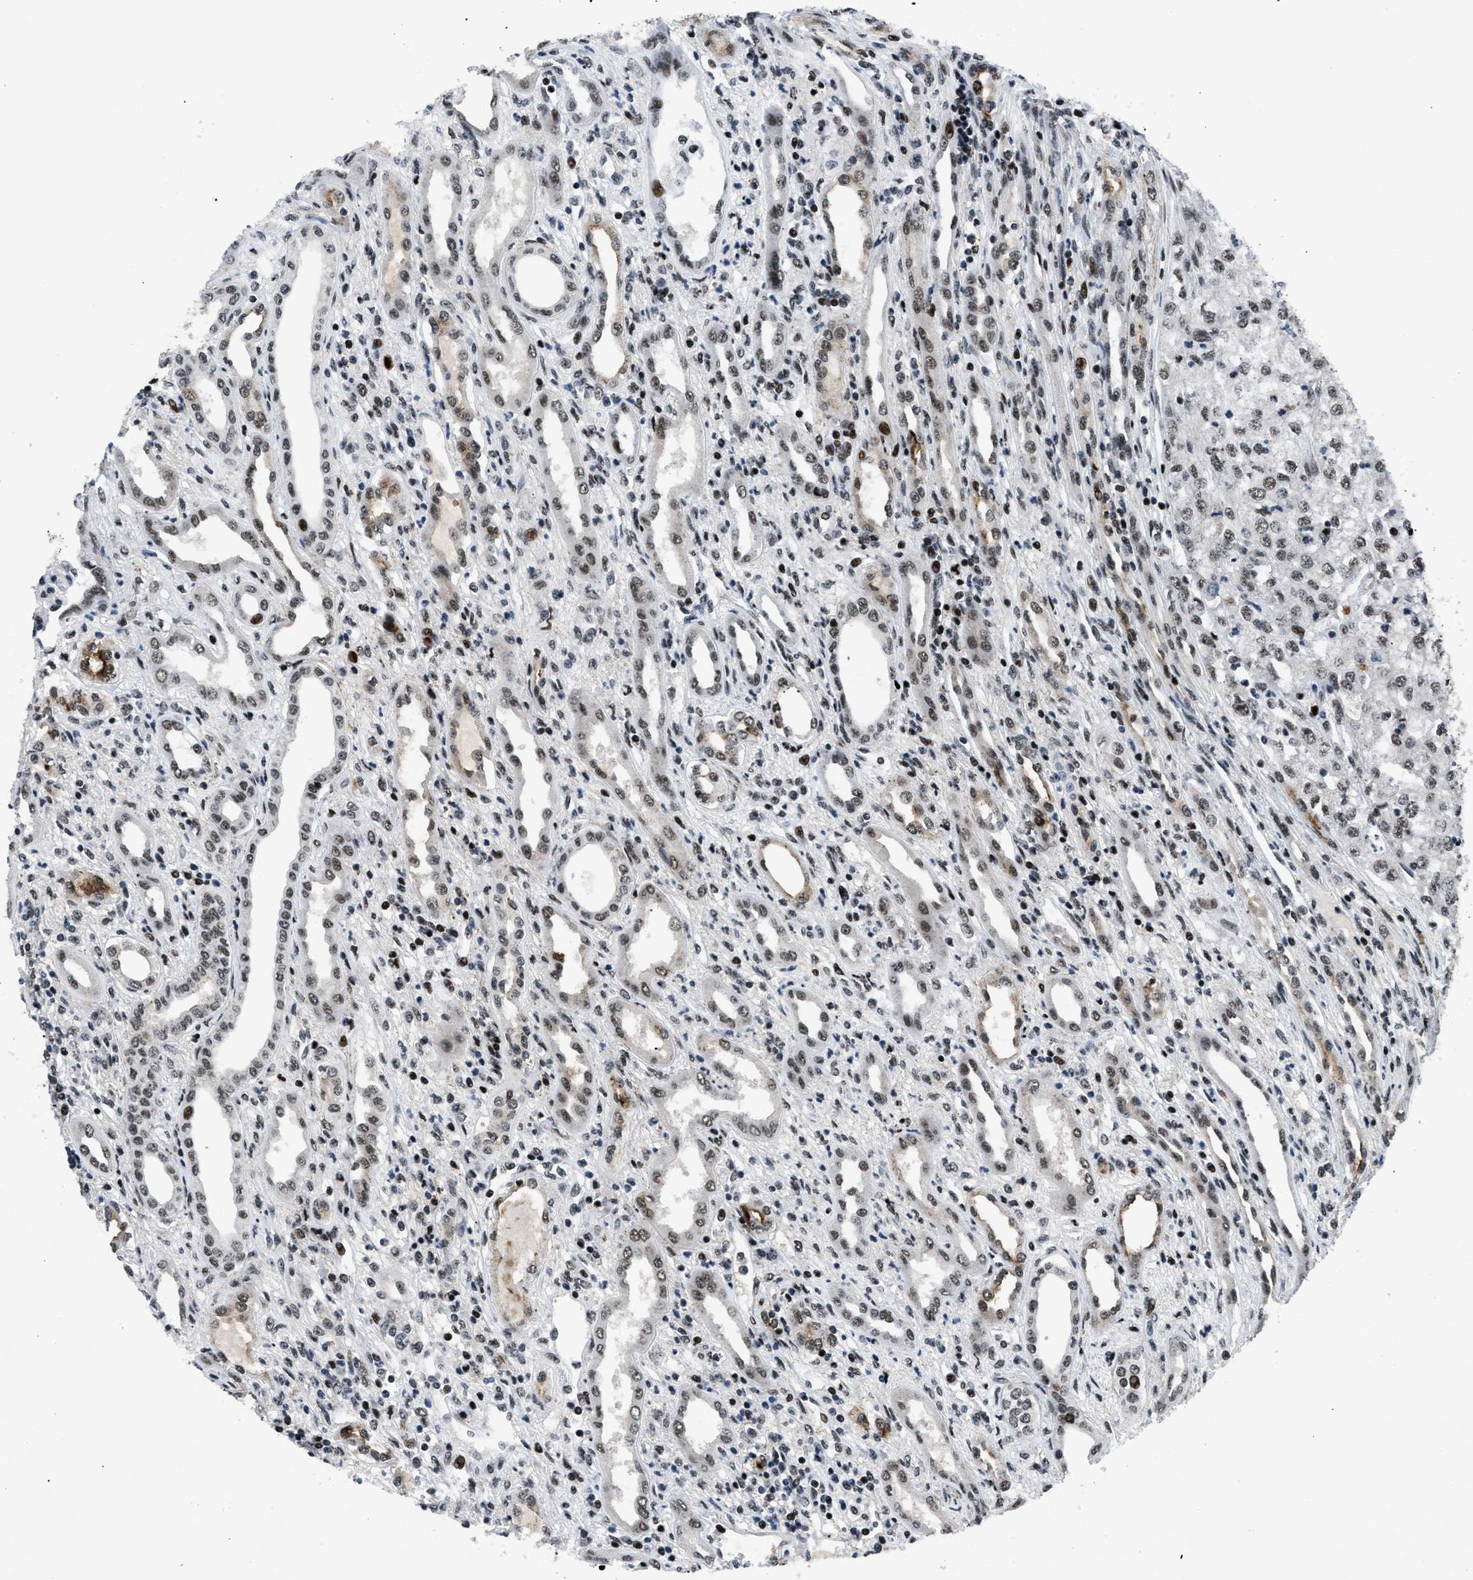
{"staining": {"intensity": "strong", "quantity": ">75%", "location": "nuclear"}, "tissue": "renal cancer", "cell_type": "Tumor cells", "image_type": "cancer", "snomed": [{"axis": "morphology", "description": "Adenocarcinoma, NOS"}, {"axis": "topography", "description": "Kidney"}], "caption": "Strong nuclear protein staining is identified in approximately >75% of tumor cells in adenocarcinoma (renal). Nuclei are stained in blue.", "gene": "SMARCB1", "patient": {"sex": "female", "age": 54}}